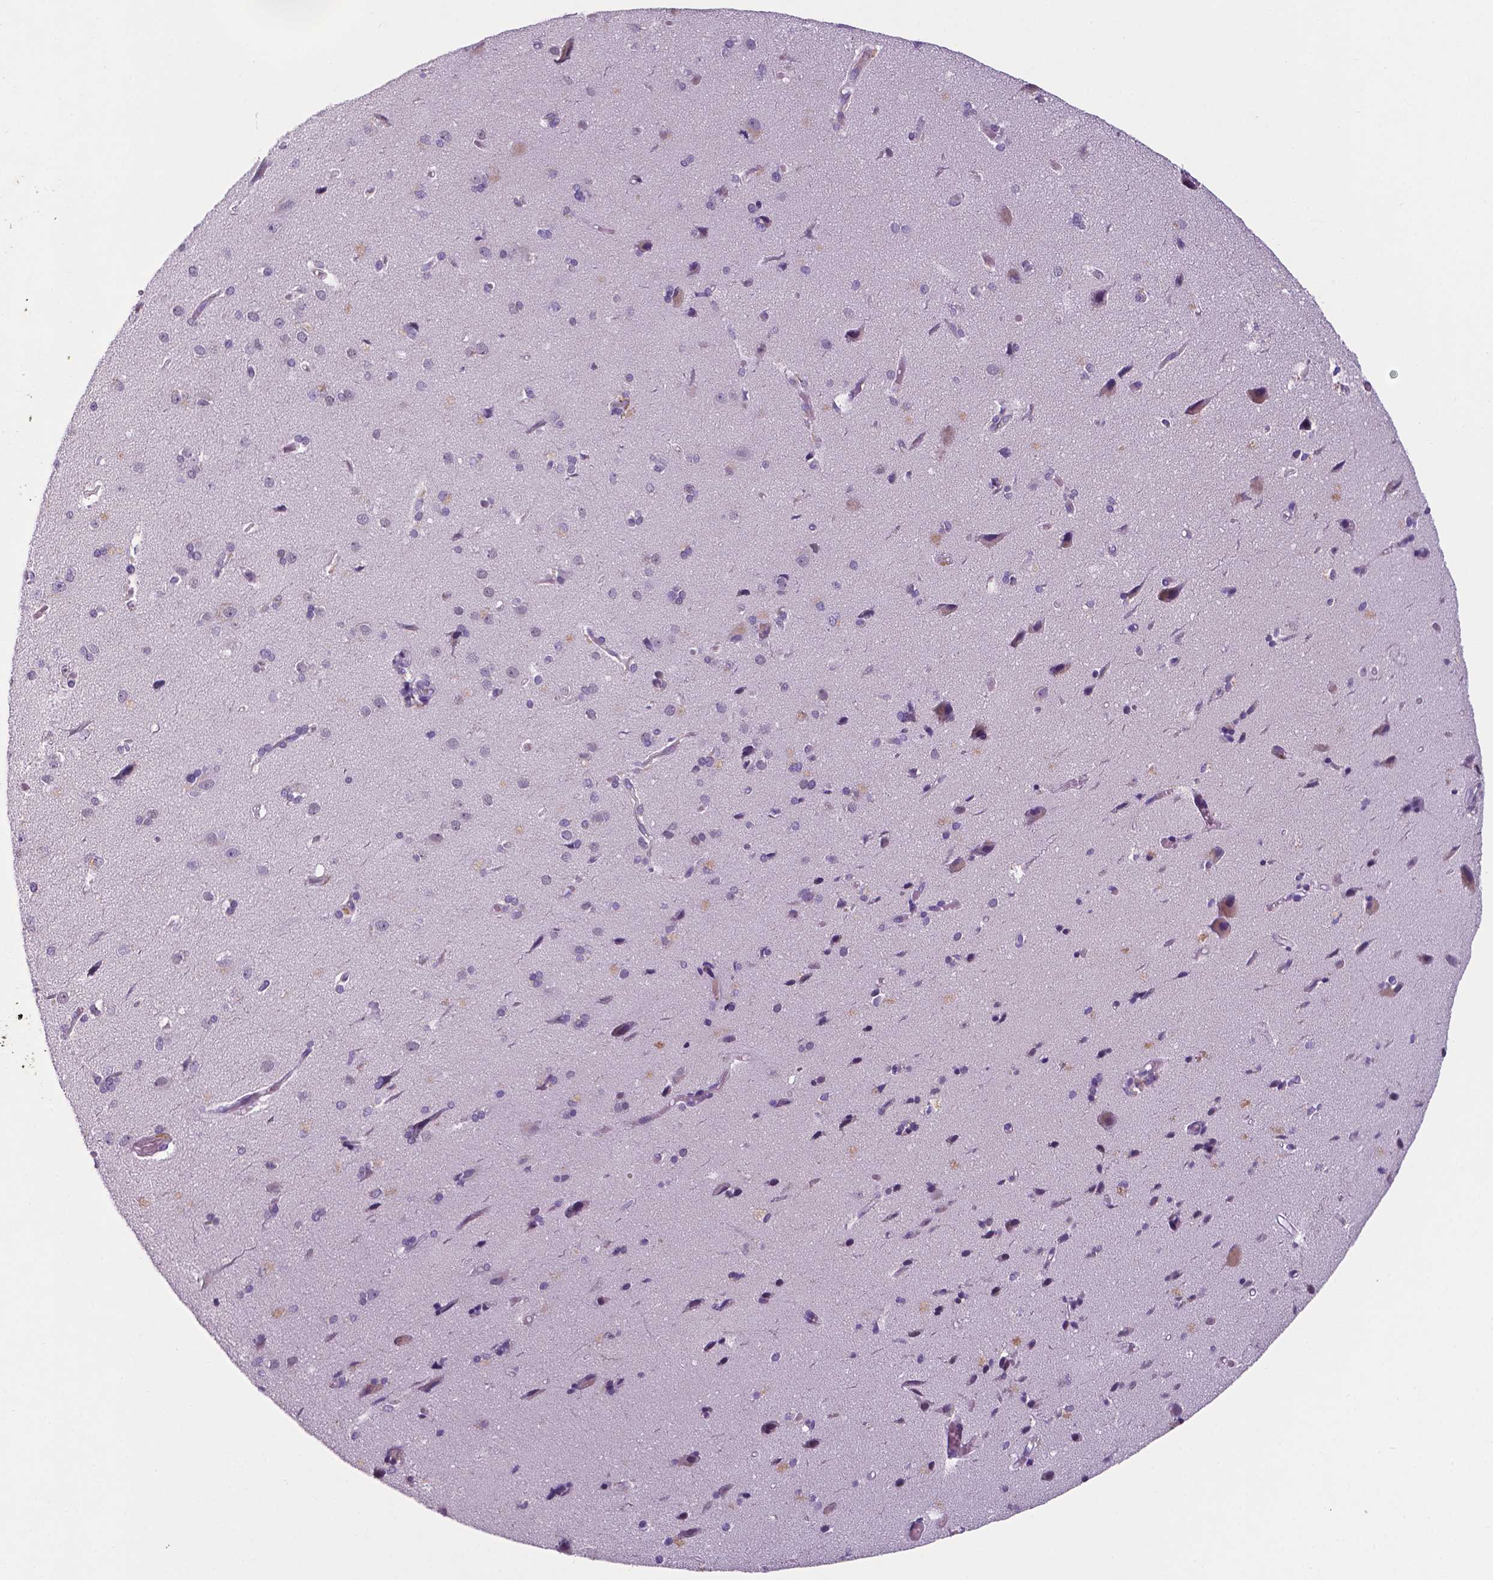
{"staining": {"intensity": "negative", "quantity": "none", "location": "none"}, "tissue": "cerebral cortex", "cell_type": "Endothelial cells", "image_type": "normal", "snomed": [{"axis": "morphology", "description": "Normal tissue, NOS"}, {"axis": "morphology", "description": "Glioma, malignant, High grade"}, {"axis": "topography", "description": "Cerebral cortex"}], "caption": "The histopathology image displays no significant staining in endothelial cells of cerebral cortex.", "gene": "FAM50B", "patient": {"sex": "male", "age": 71}}